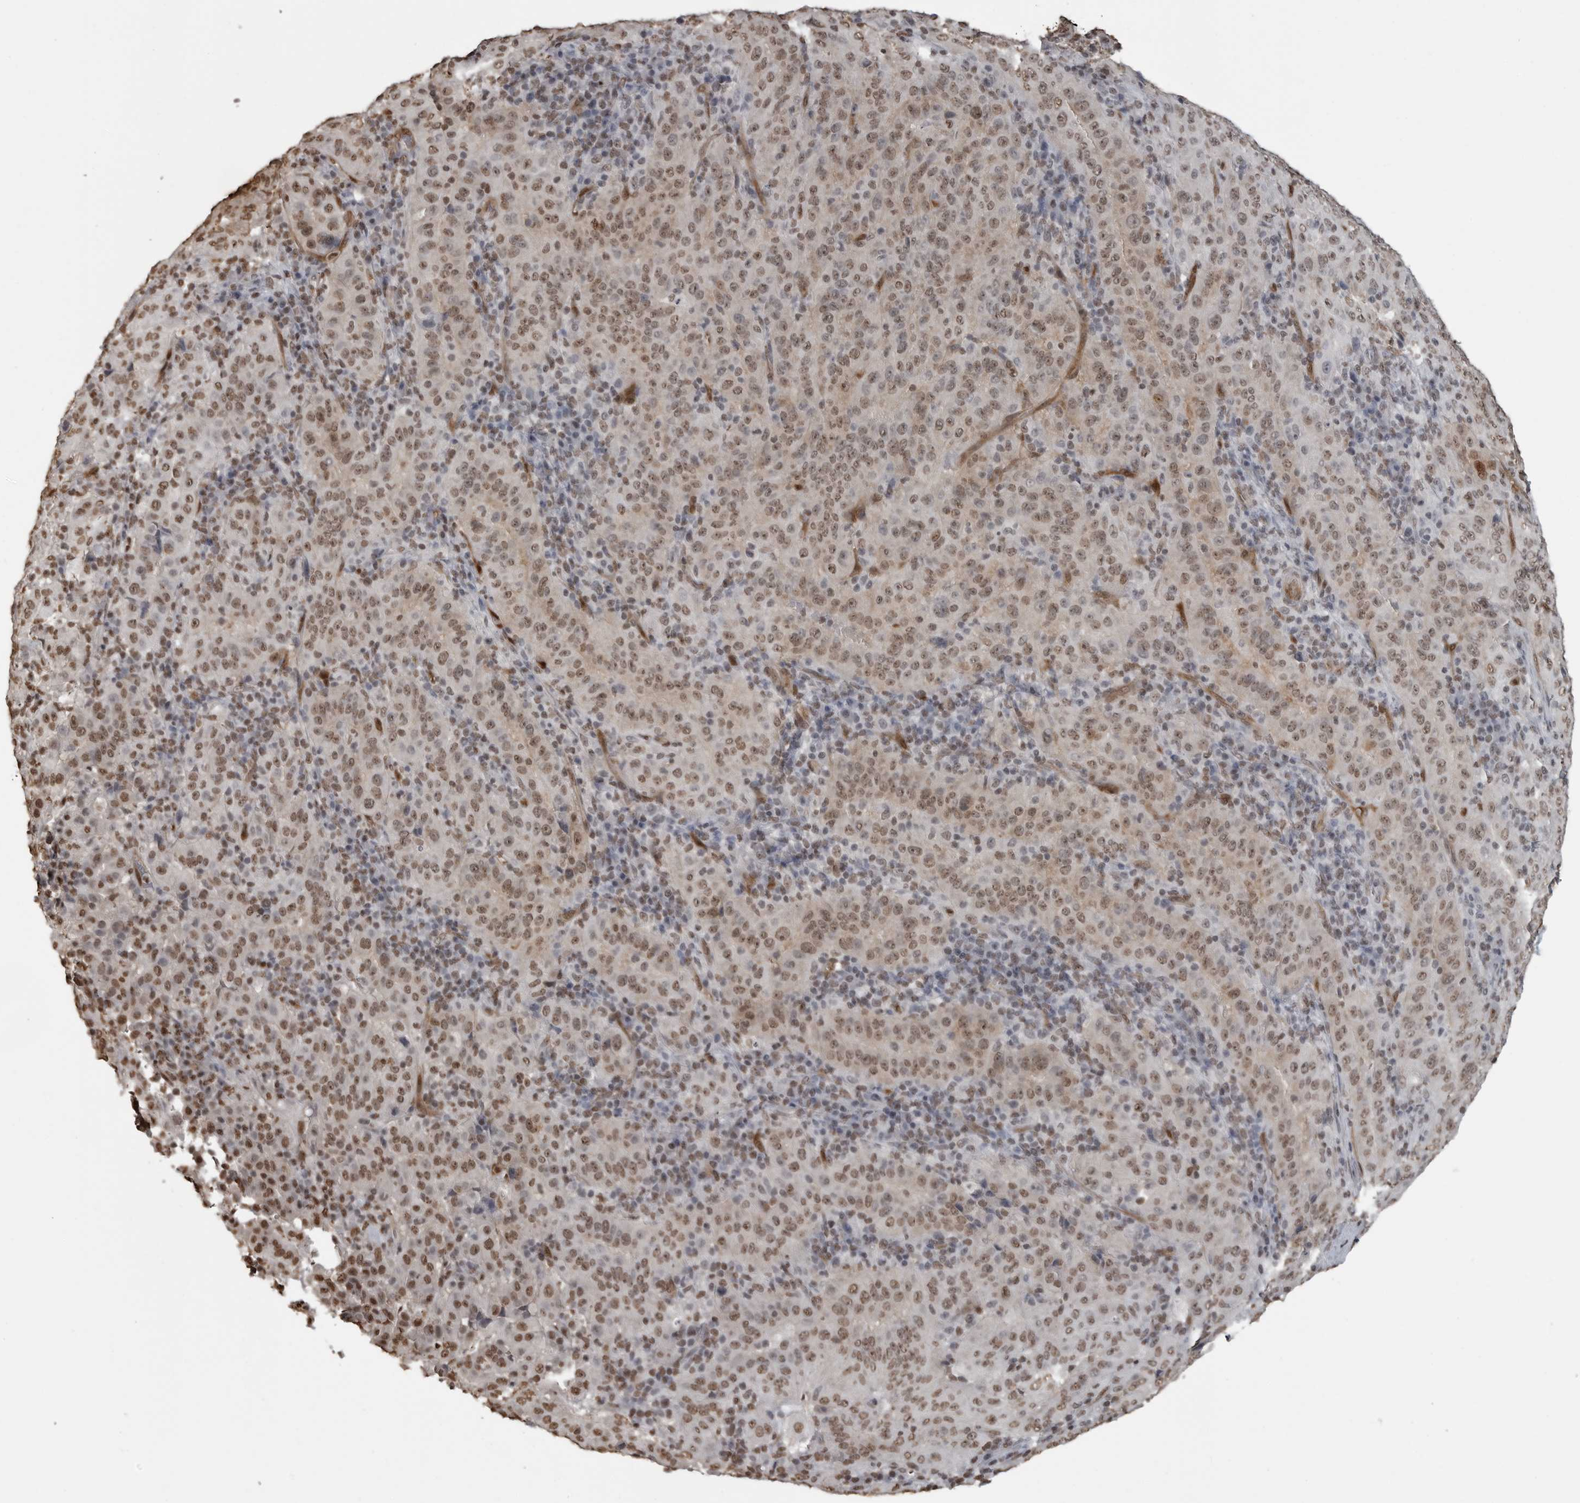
{"staining": {"intensity": "weak", "quantity": ">75%", "location": "nuclear"}, "tissue": "pancreatic cancer", "cell_type": "Tumor cells", "image_type": "cancer", "snomed": [{"axis": "morphology", "description": "Adenocarcinoma, NOS"}, {"axis": "topography", "description": "Pancreas"}], "caption": "Adenocarcinoma (pancreatic) tissue shows weak nuclear positivity in about >75% of tumor cells", "gene": "SMAD2", "patient": {"sex": "male", "age": 63}}